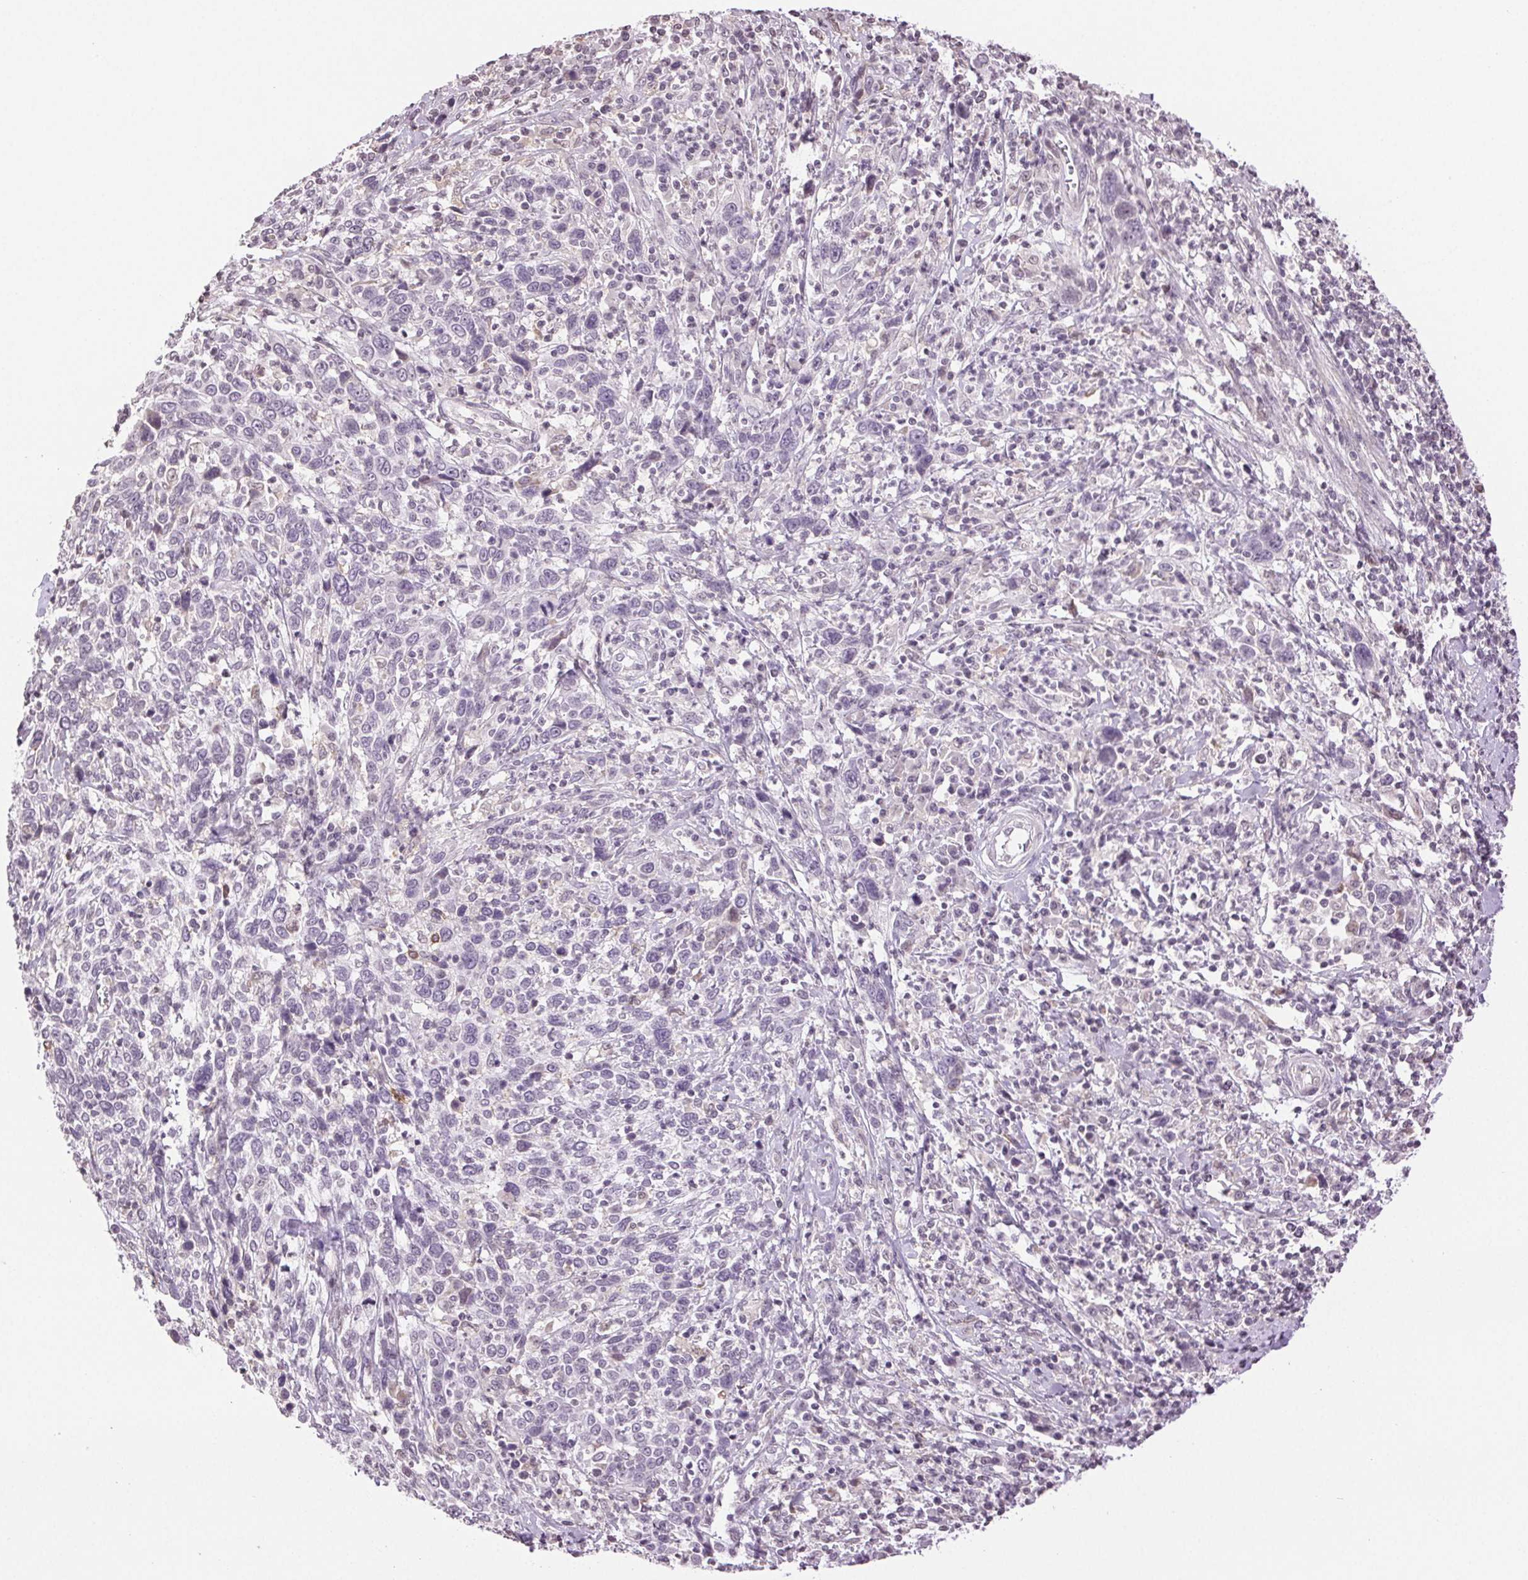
{"staining": {"intensity": "negative", "quantity": "none", "location": "none"}, "tissue": "cervical cancer", "cell_type": "Tumor cells", "image_type": "cancer", "snomed": [{"axis": "morphology", "description": "Squamous cell carcinoma, NOS"}, {"axis": "topography", "description": "Cervix"}], "caption": "Tumor cells are negative for protein expression in human squamous cell carcinoma (cervical).", "gene": "TNNT3", "patient": {"sex": "female", "age": 46}}